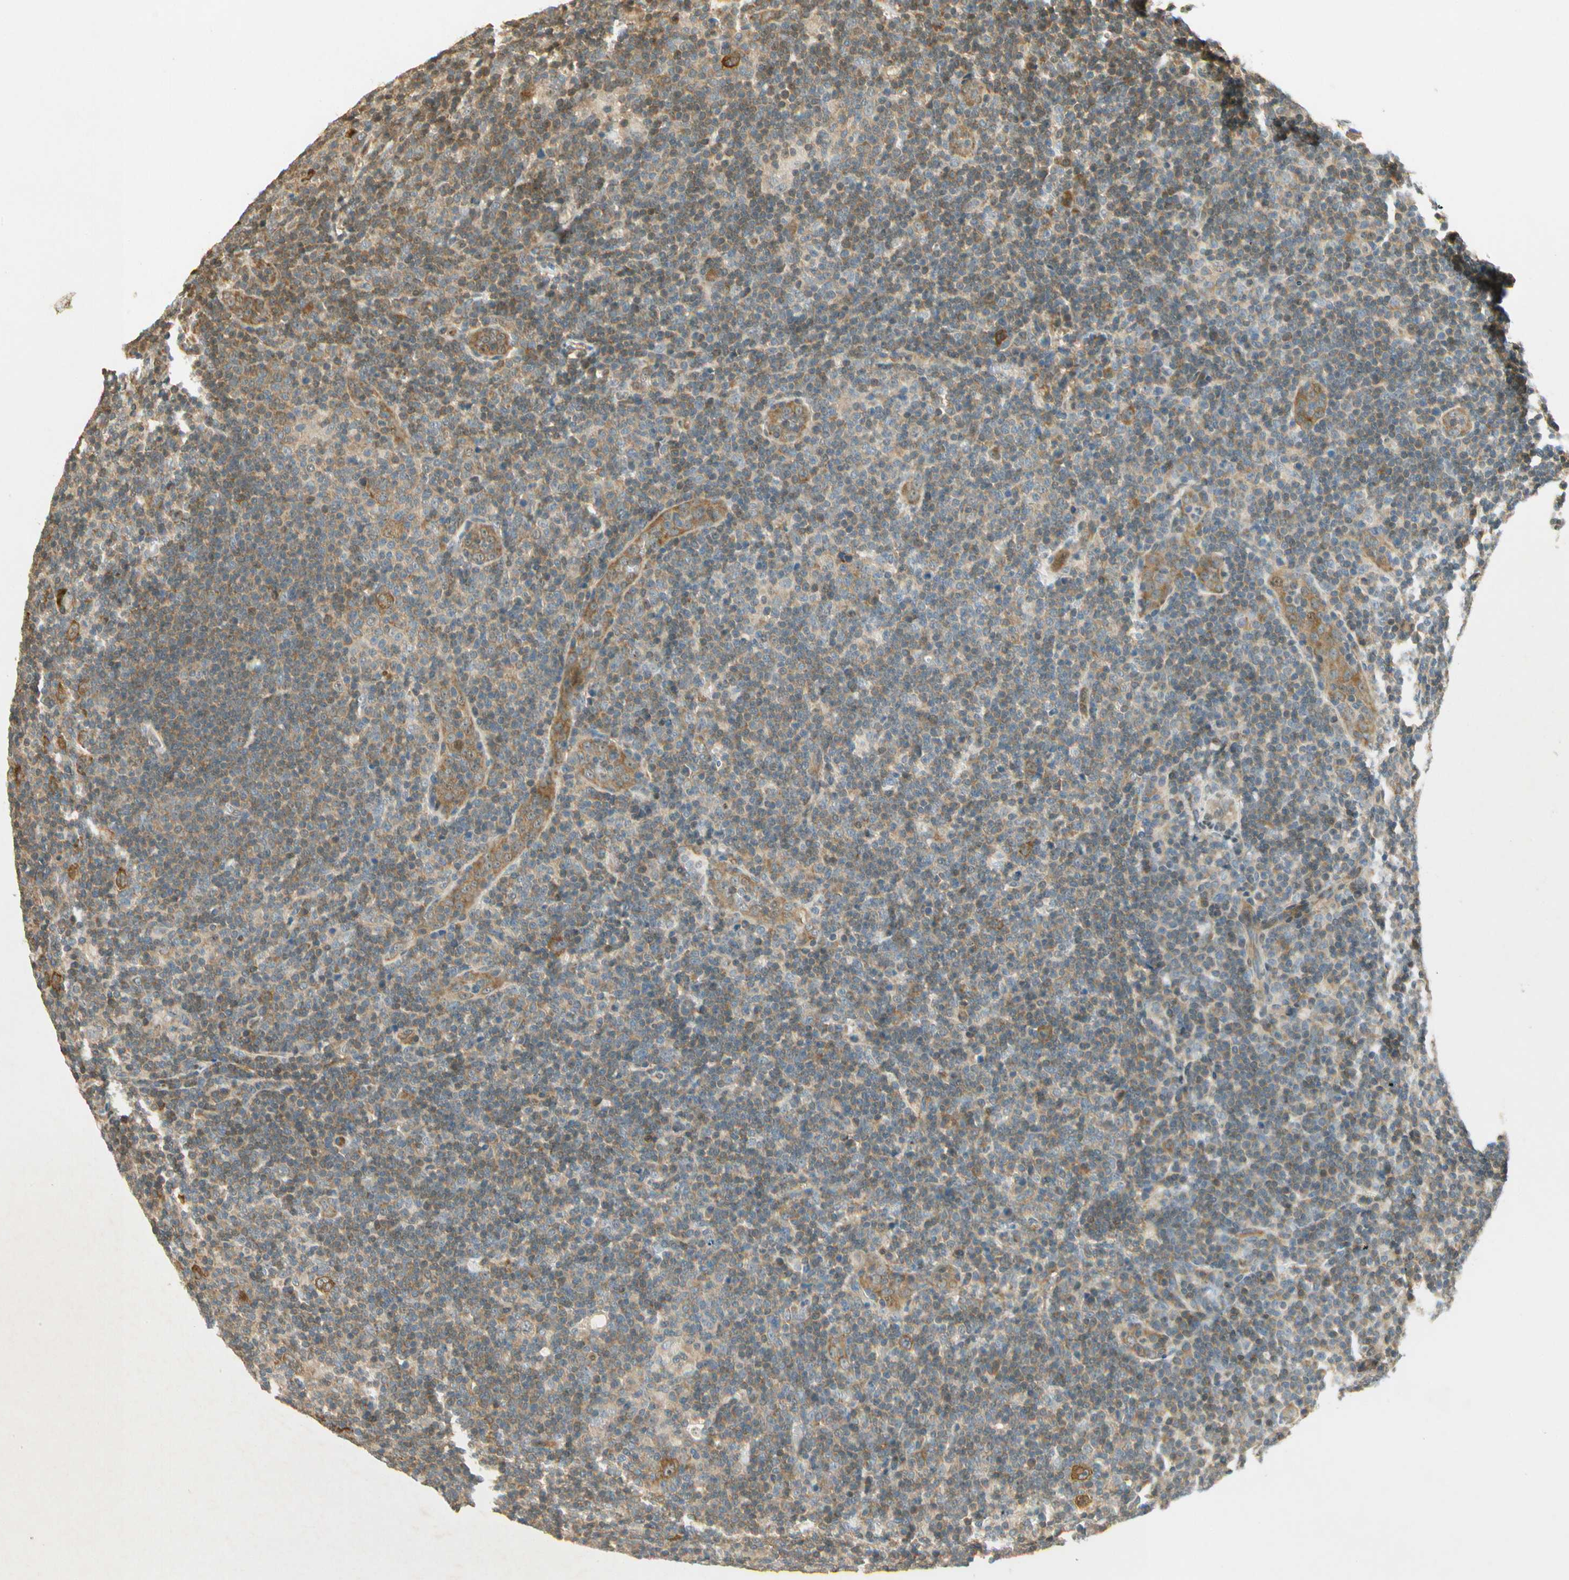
{"staining": {"intensity": "moderate", "quantity": ">75%", "location": "cytoplasmic/membranous"}, "tissue": "lymphoma", "cell_type": "Tumor cells", "image_type": "cancer", "snomed": [{"axis": "morphology", "description": "Hodgkin's disease, NOS"}, {"axis": "topography", "description": "Lymph node"}], "caption": "Protein expression analysis of Hodgkin's disease demonstrates moderate cytoplasmic/membranous staining in about >75% of tumor cells. The protein is shown in brown color, while the nuclei are stained blue.", "gene": "EIF1AX", "patient": {"sex": "female", "age": 57}}